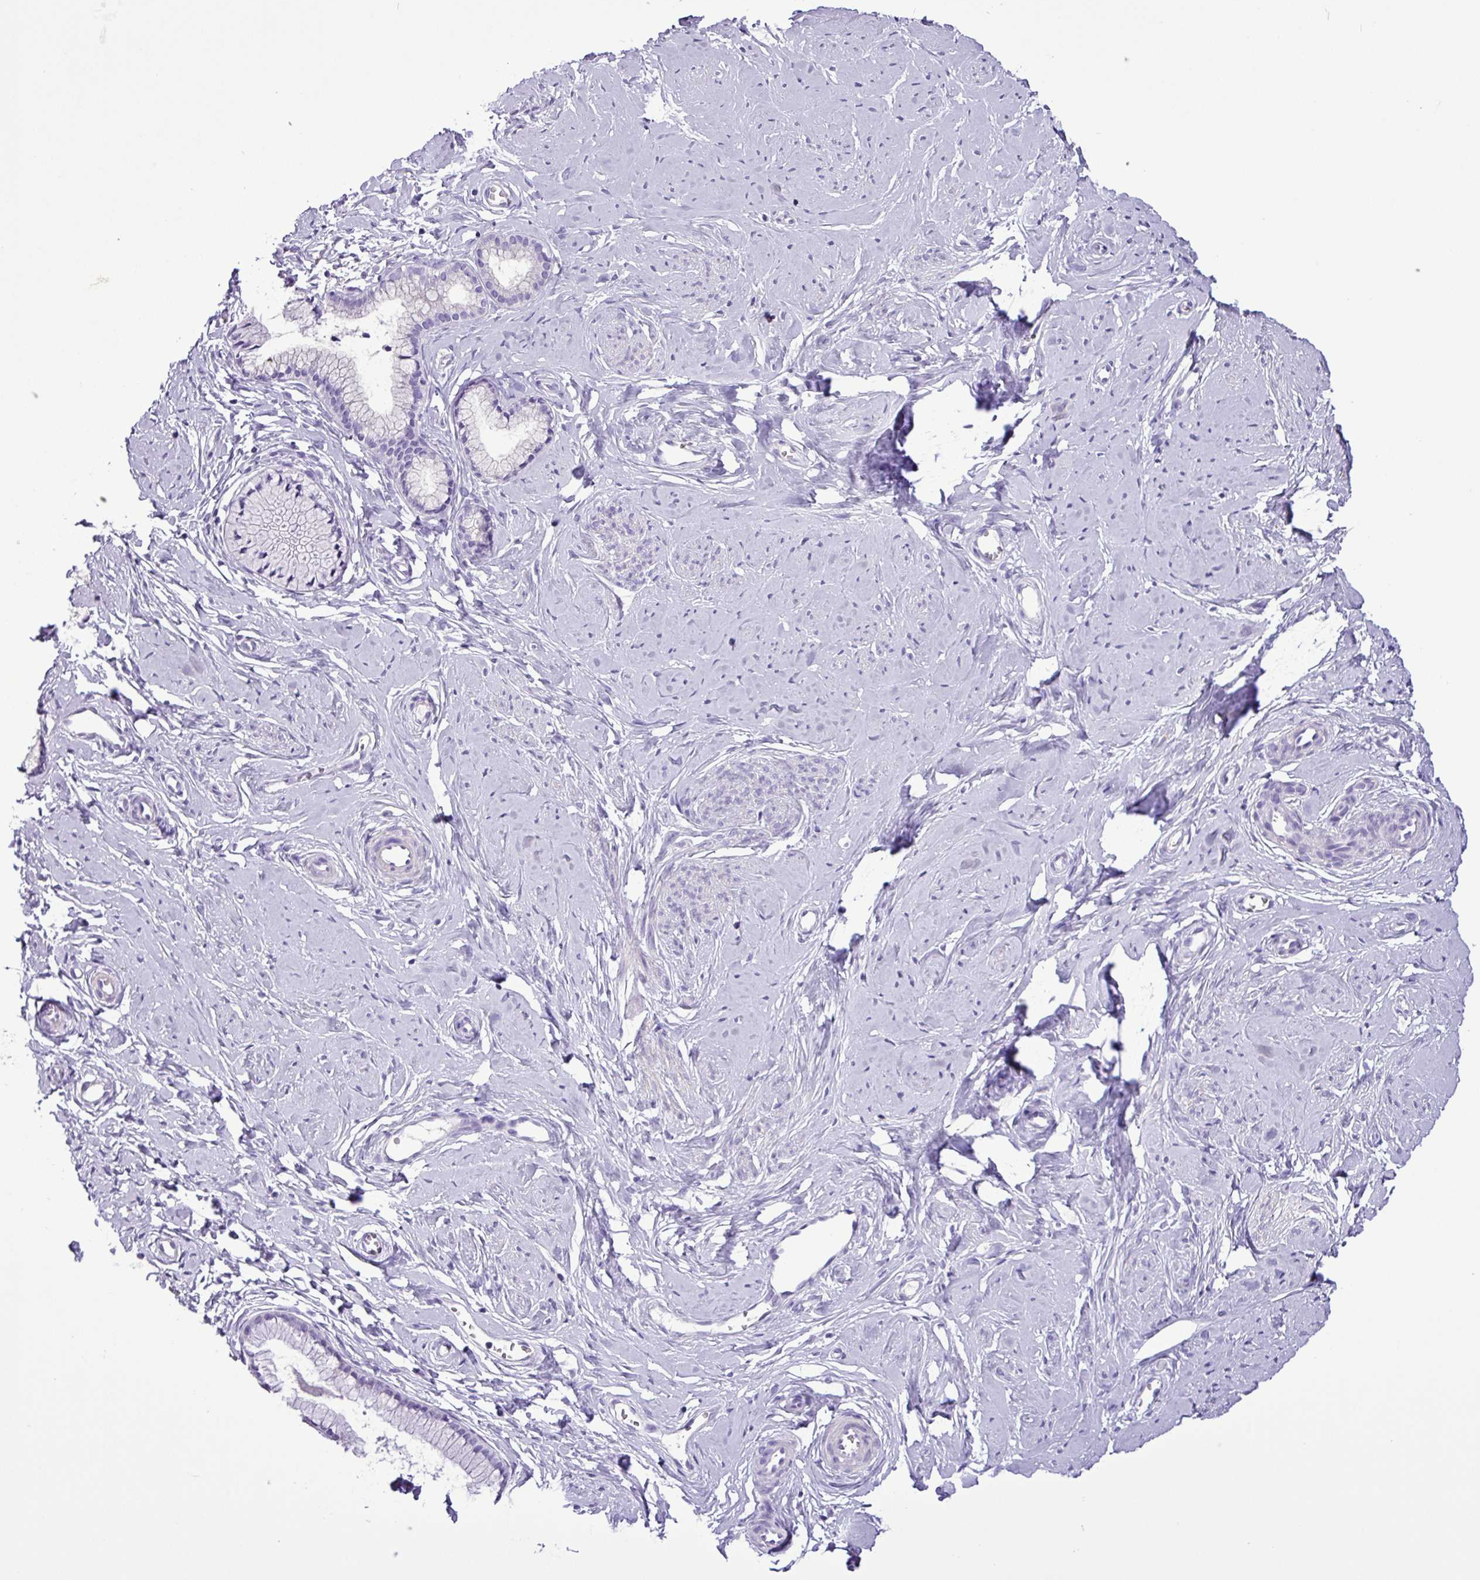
{"staining": {"intensity": "negative", "quantity": "none", "location": "none"}, "tissue": "cervix", "cell_type": "Glandular cells", "image_type": "normal", "snomed": [{"axis": "morphology", "description": "Normal tissue, NOS"}, {"axis": "topography", "description": "Cervix"}], "caption": "The immunohistochemistry histopathology image has no significant expression in glandular cells of cervix.", "gene": "ZNF334", "patient": {"sex": "female", "age": 40}}